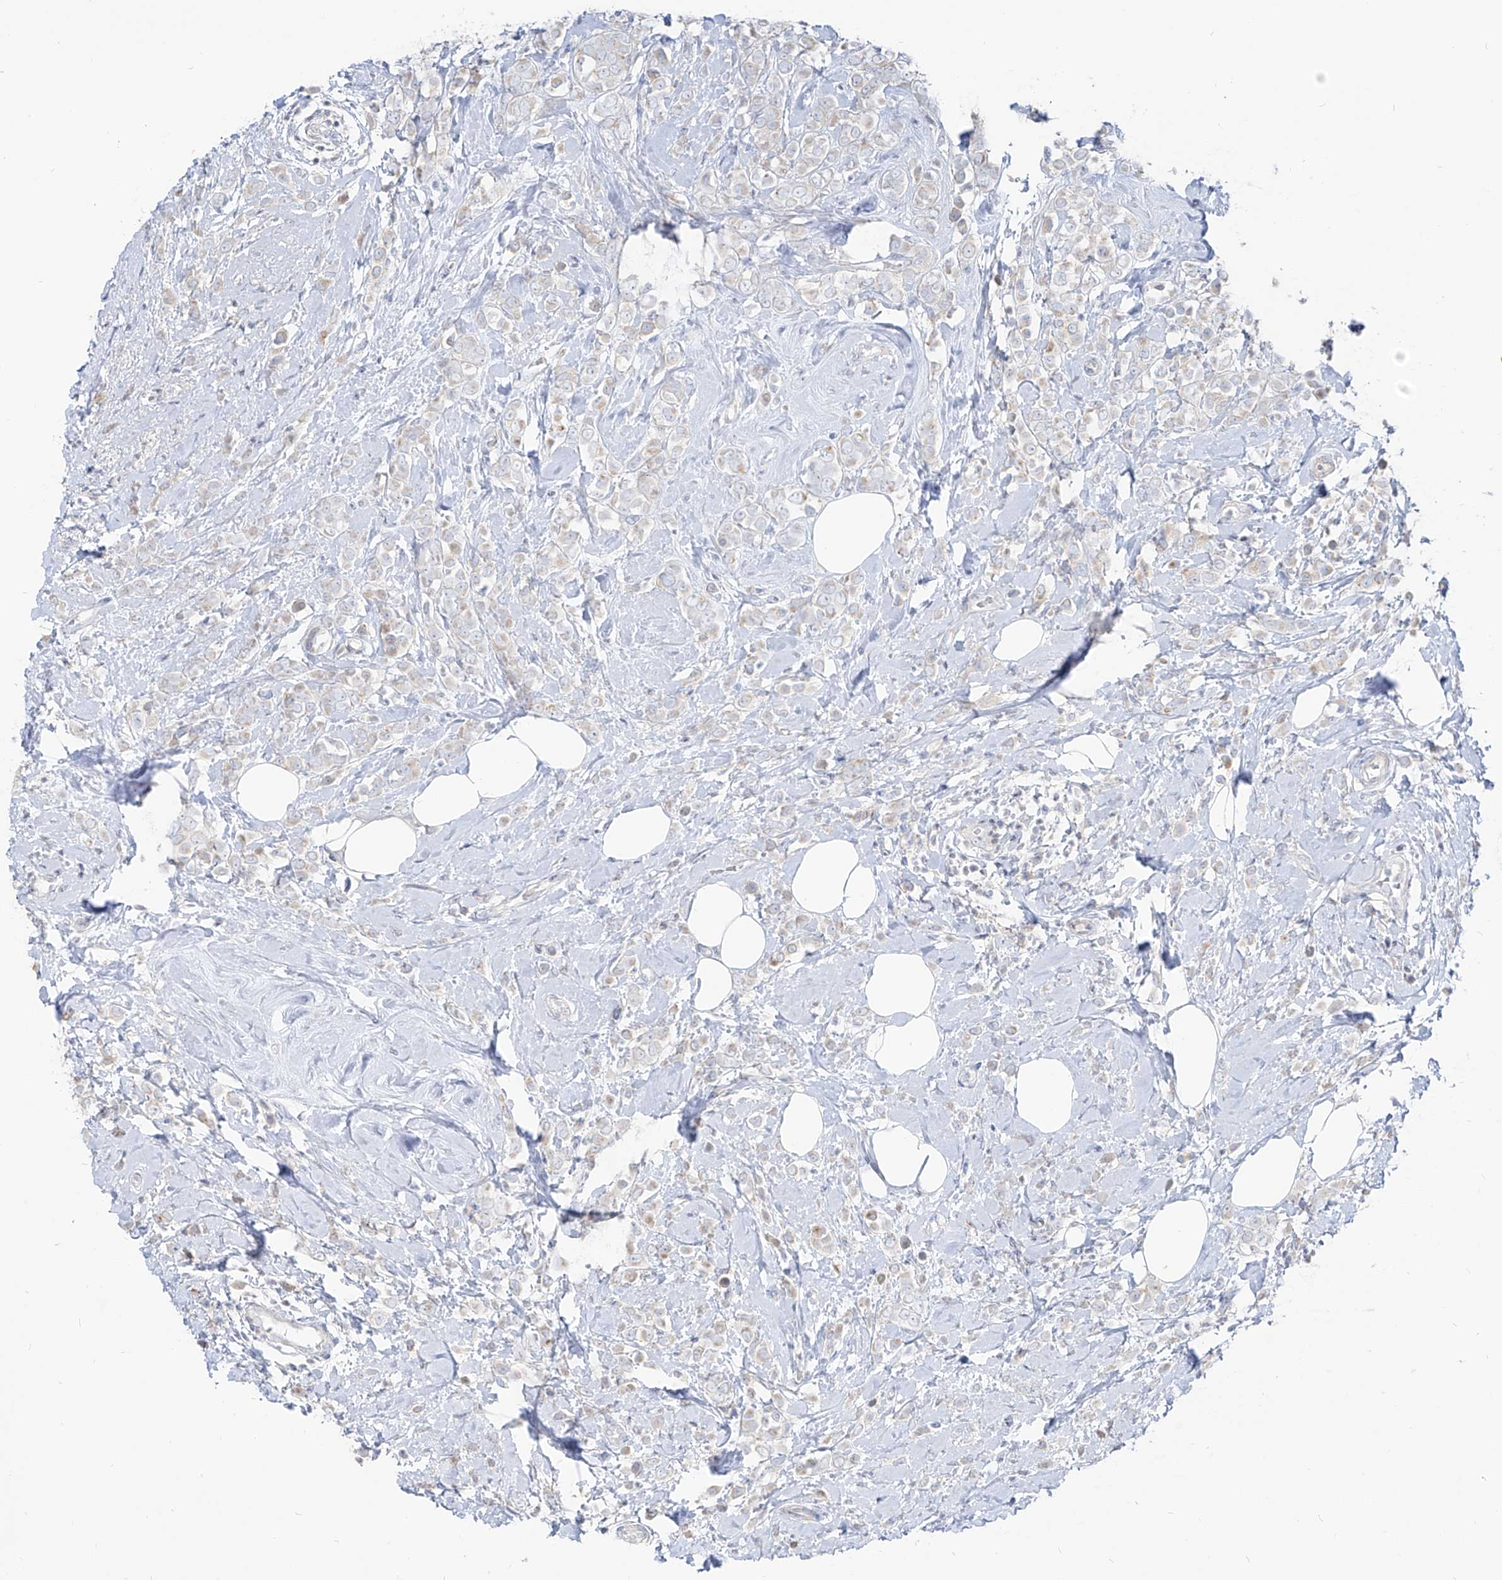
{"staining": {"intensity": "negative", "quantity": "none", "location": "none"}, "tissue": "breast cancer", "cell_type": "Tumor cells", "image_type": "cancer", "snomed": [{"axis": "morphology", "description": "Lobular carcinoma"}, {"axis": "topography", "description": "Breast"}], "caption": "Breast cancer (lobular carcinoma) was stained to show a protein in brown. There is no significant expression in tumor cells.", "gene": "RBFOX3", "patient": {"sex": "female", "age": 47}}